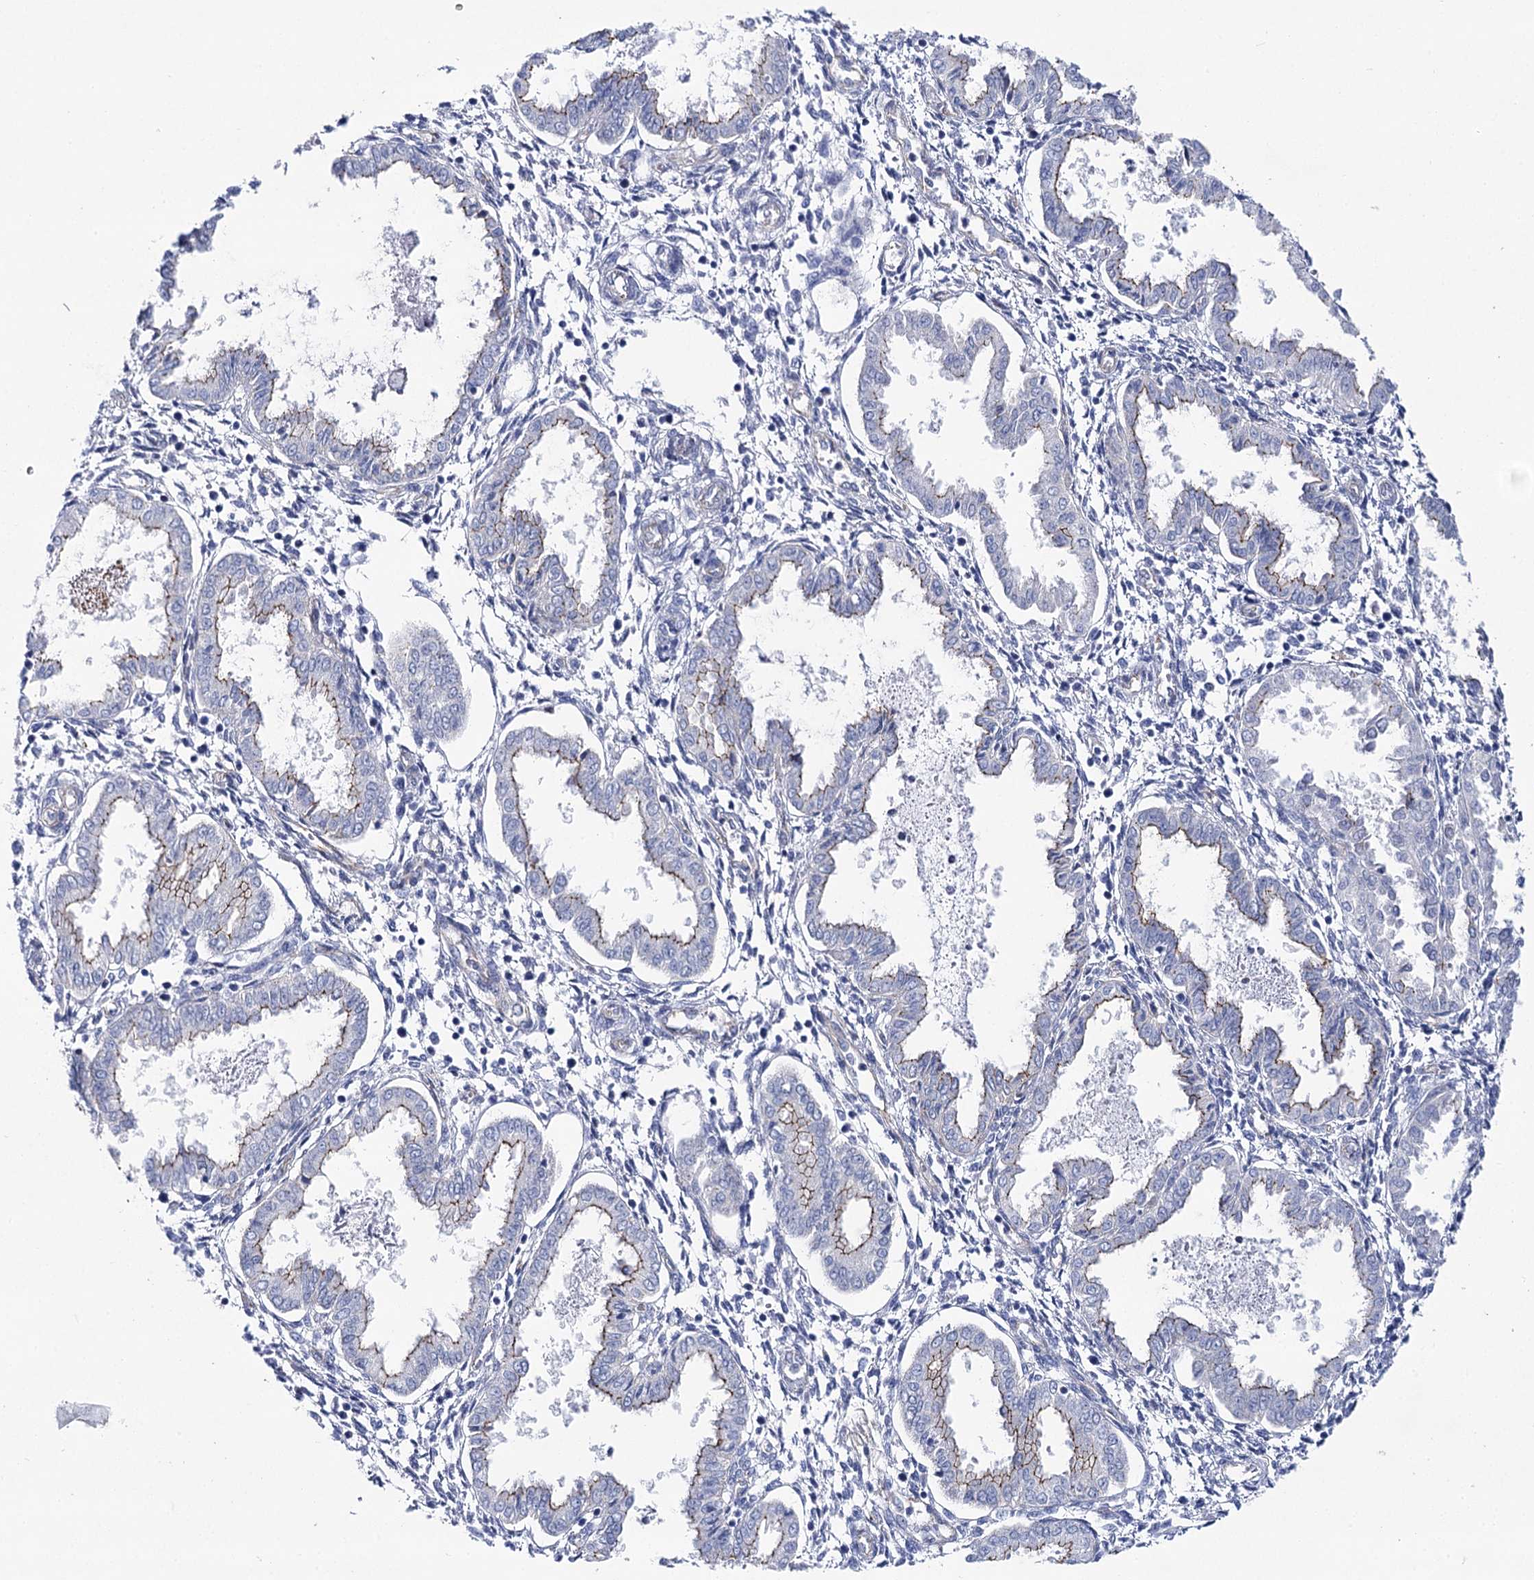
{"staining": {"intensity": "negative", "quantity": "none", "location": "none"}, "tissue": "endometrium", "cell_type": "Cells in endometrial stroma", "image_type": "normal", "snomed": [{"axis": "morphology", "description": "Normal tissue, NOS"}, {"axis": "topography", "description": "Endometrium"}], "caption": "A high-resolution histopathology image shows immunohistochemistry staining of benign endometrium, which displays no significant positivity in cells in endometrial stroma.", "gene": "NRAP", "patient": {"sex": "female", "age": 33}}